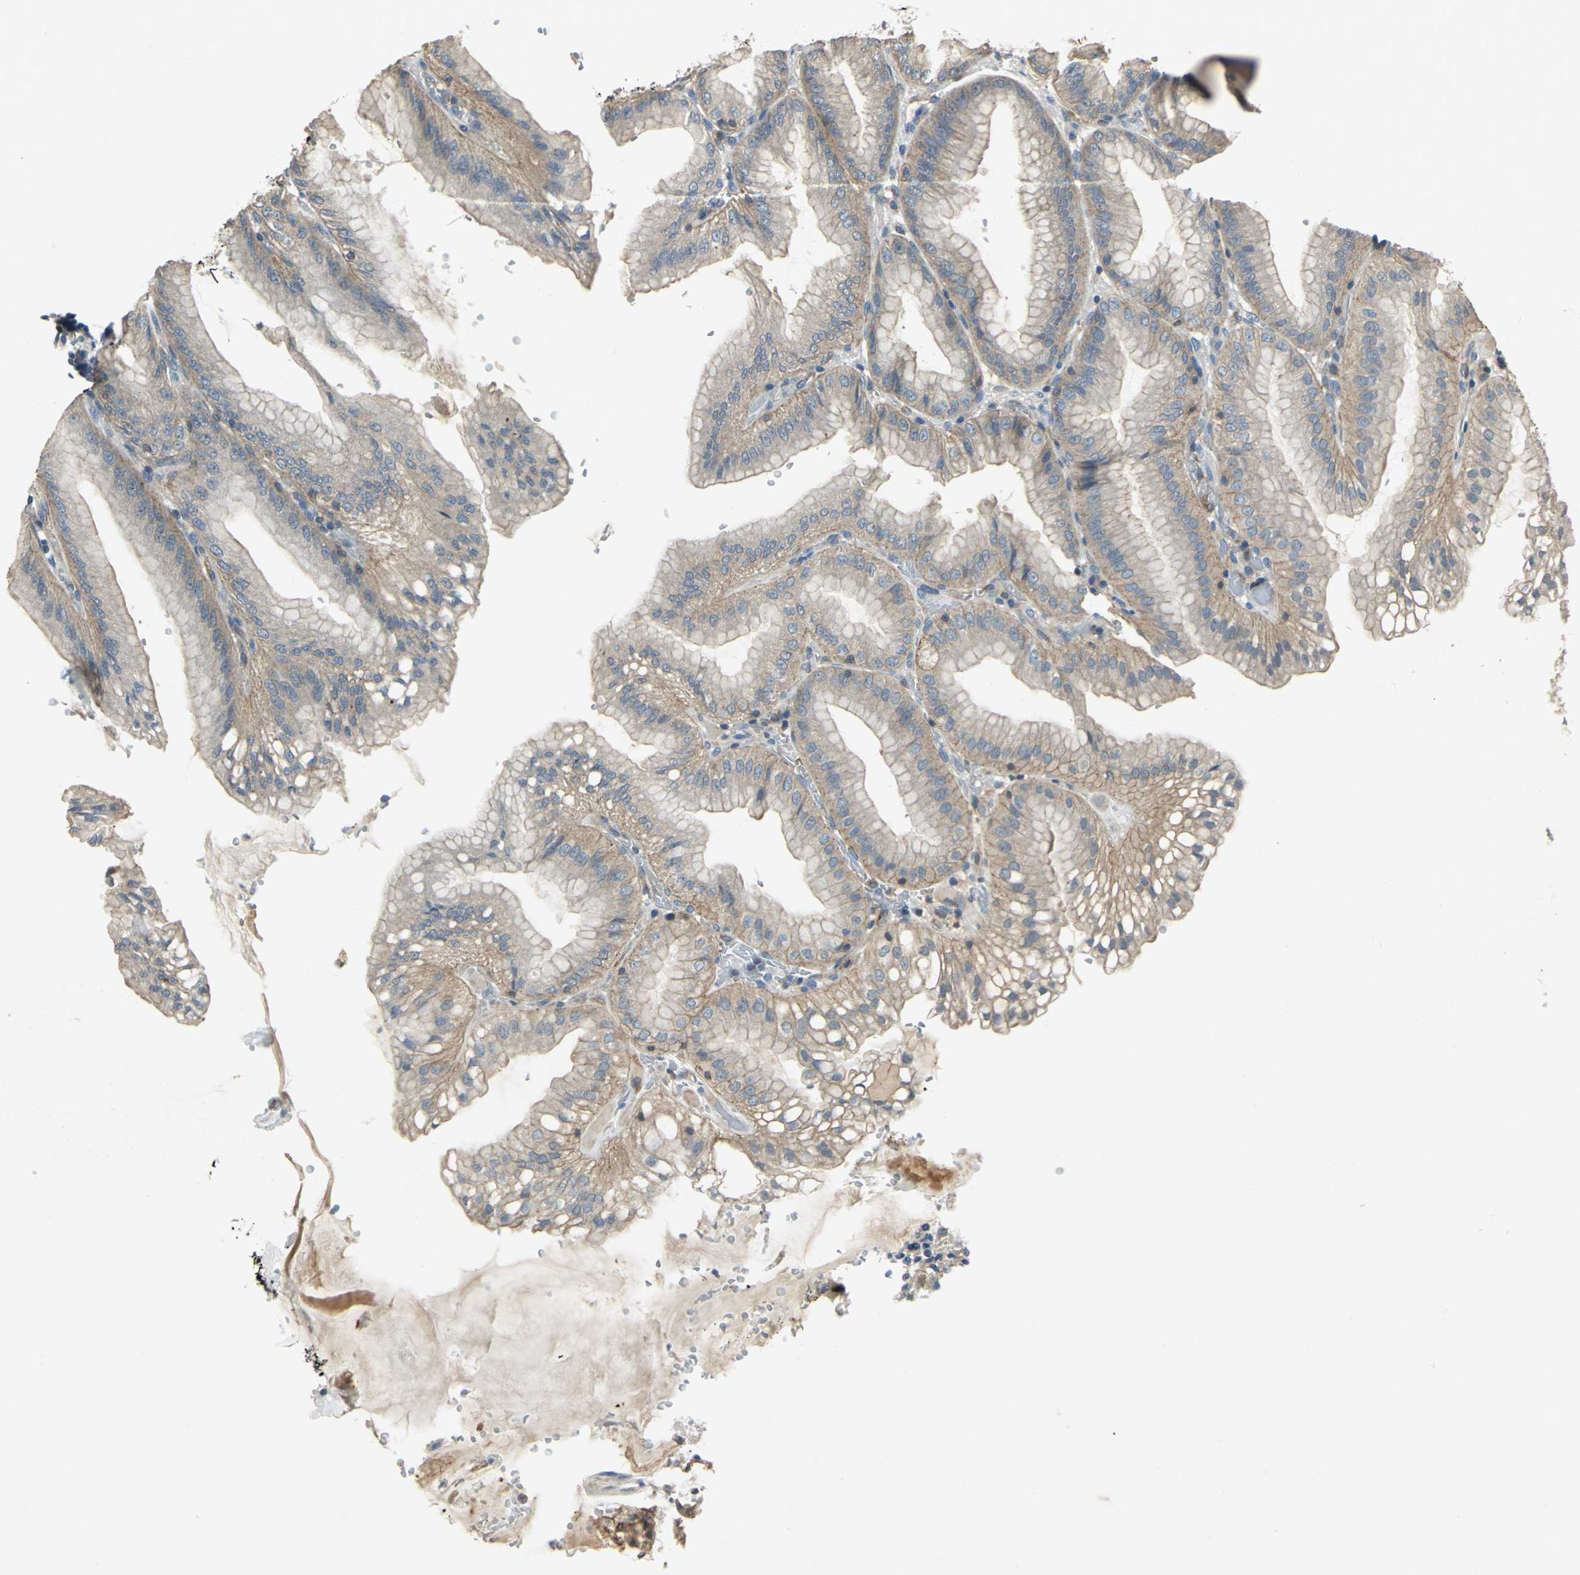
{"staining": {"intensity": "moderate", "quantity": "25%-75%", "location": "cytoplasmic/membranous"}, "tissue": "stomach", "cell_type": "Glandular cells", "image_type": "normal", "snomed": [{"axis": "morphology", "description": "Normal tissue, NOS"}, {"axis": "topography", "description": "Stomach, lower"}], "caption": "Moderate cytoplasmic/membranous positivity for a protein is identified in about 25%-75% of glandular cells of benign stomach using IHC.", "gene": "RAPGEF1", "patient": {"sex": "male", "age": 71}}